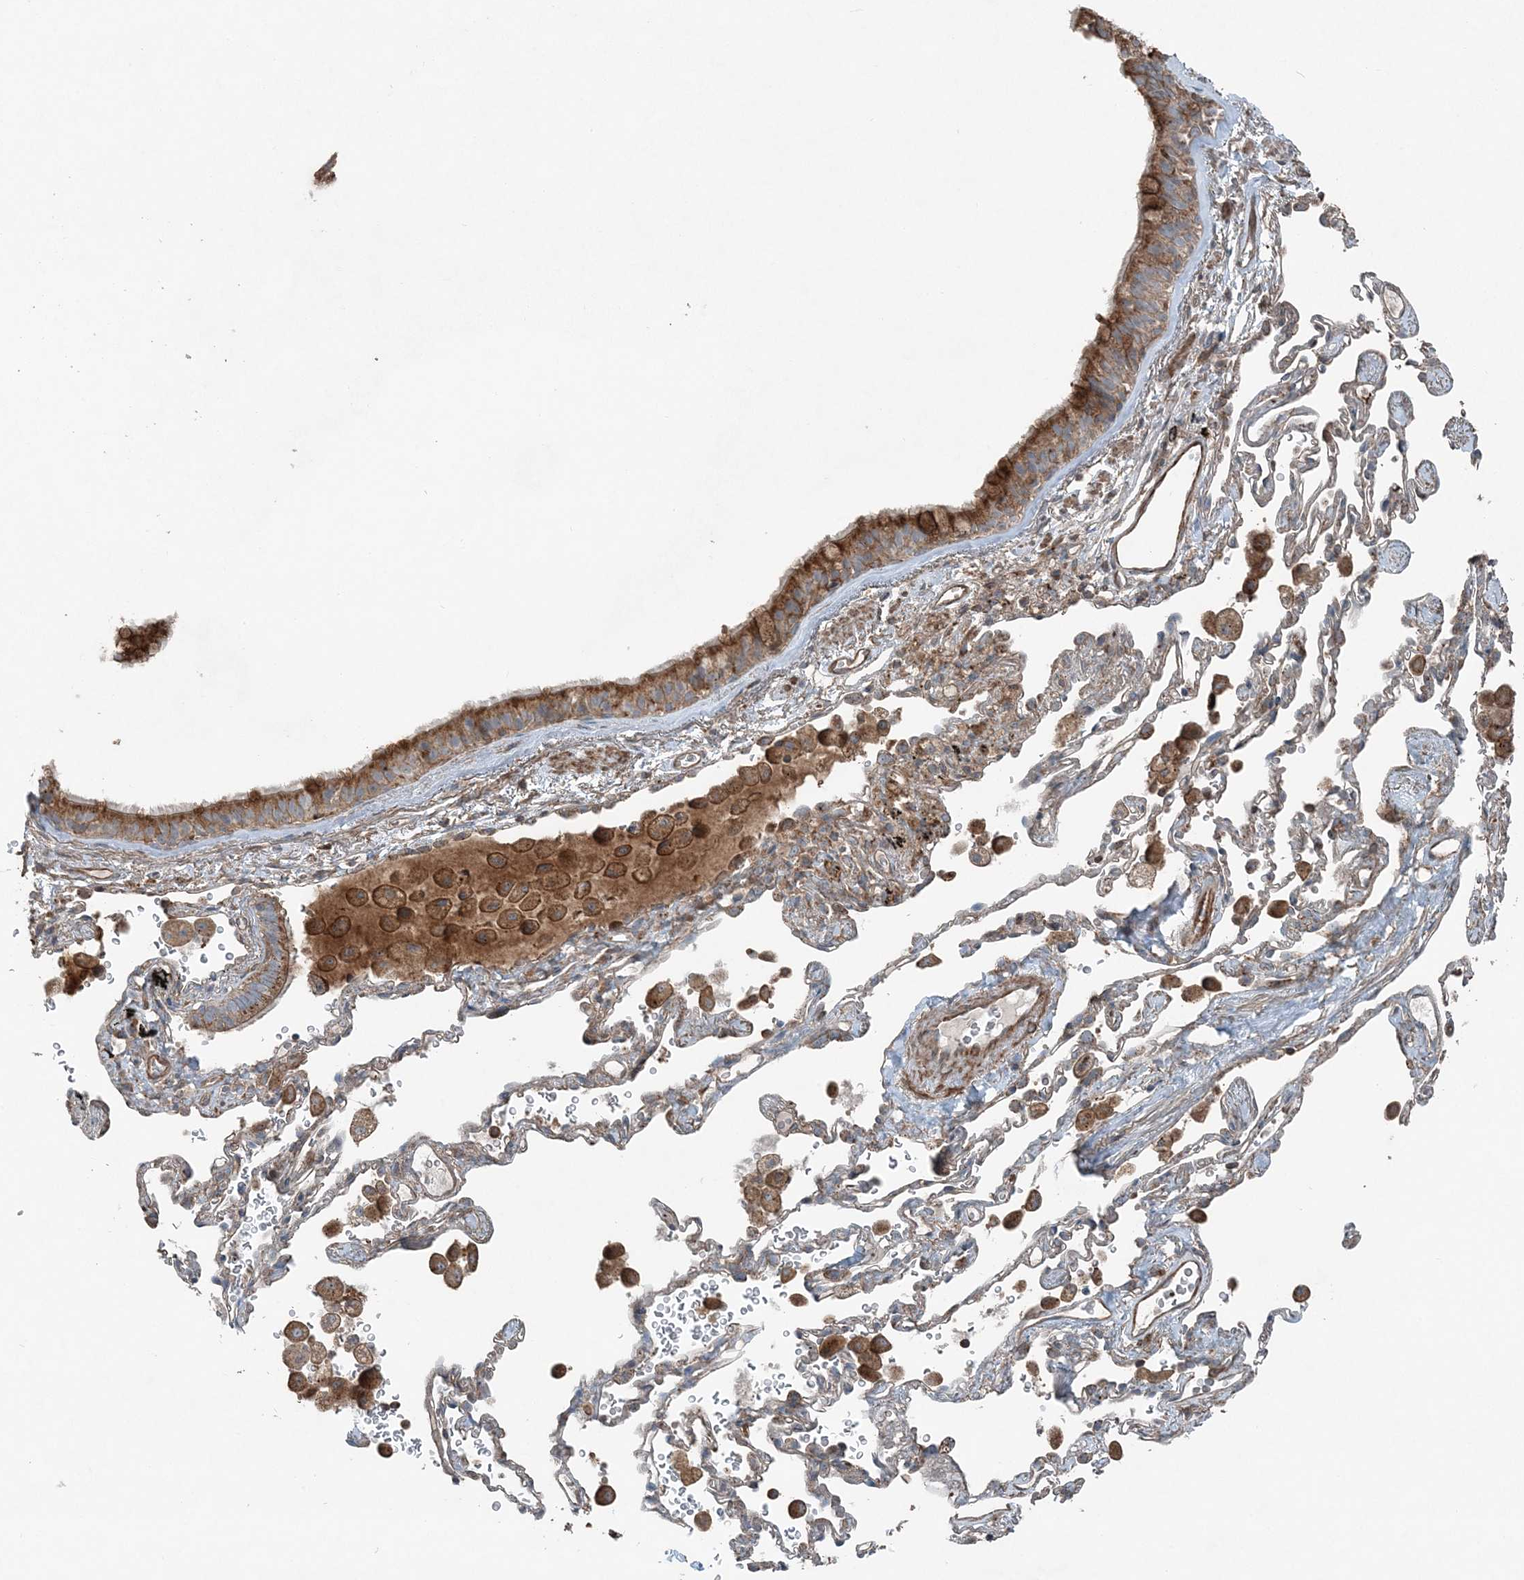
{"staining": {"intensity": "moderate", "quantity": ">75%", "location": "cytoplasmic/membranous"}, "tissue": "bronchus", "cell_type": "Respiratory epithelial cells", "image_type": "normal", "snomed": [{"axis": "morphology", "description": "Normal tissue, NOS"}, {"axis": "morphology", "description": "Adenocarcinoma, NOS"}, {"axis": "topography", "description": "Bronchus"}, {"axis": "topography", "description": "Lung"}], "caption": "The immunohistochemical stain shows moderate cytoplasmic/membranous positivity in respiratory epithelial cells of benign bronchus. (Stains: DAB (3,3'-diaminobenzidine) in brown, nuclei in blue, Microscopy: brightfield microscopy at high magnification).", "gene": "KY", "patient": {"sex": "male", "age": 54}}